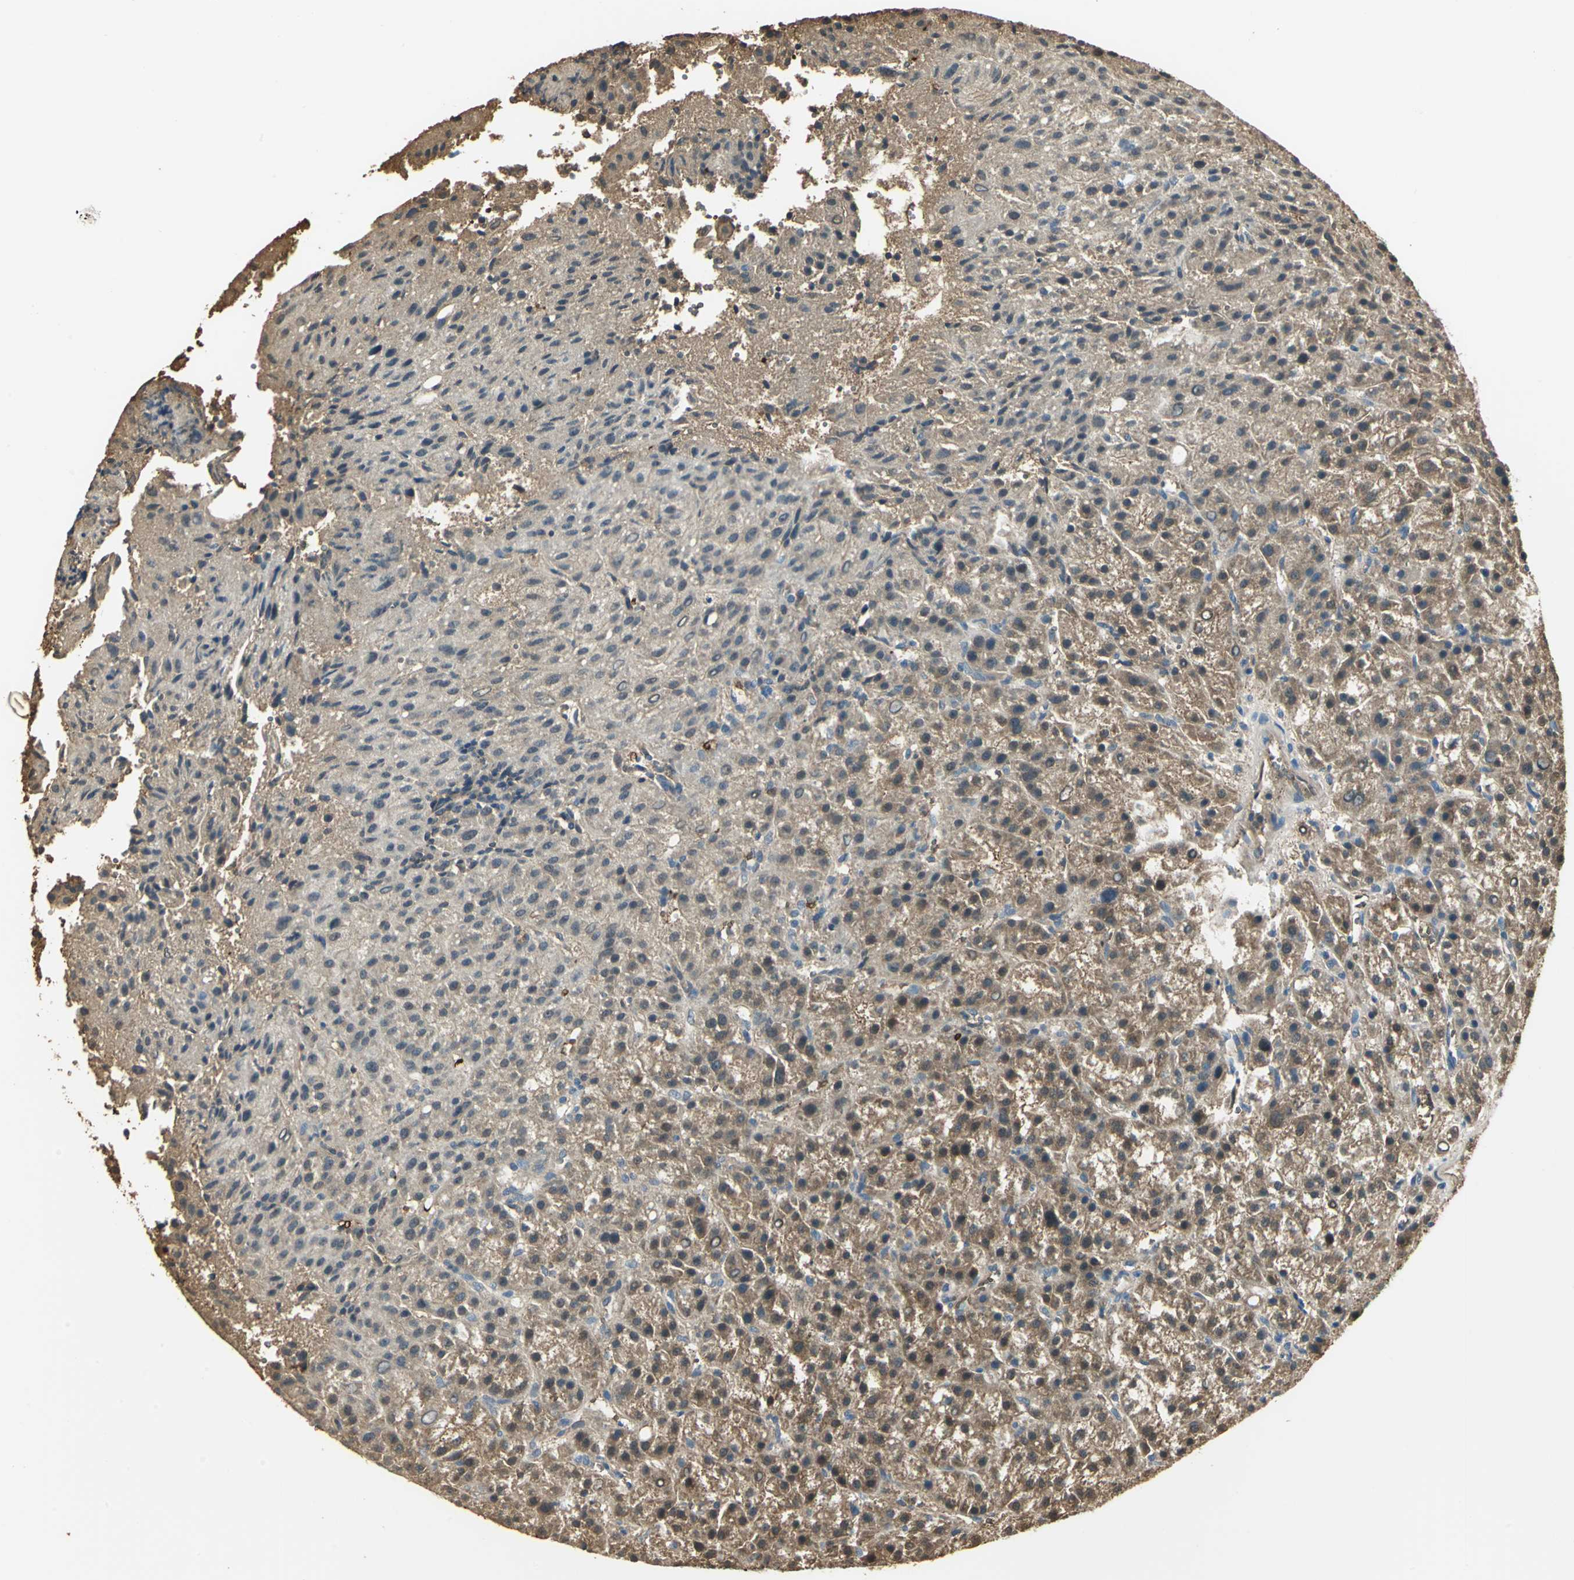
{"staining": {"intensity": "weak", "quantity": ">75%", "location": "cytoplasmic/membranous,nuclear"}, "tissue": "liver cancer", "cell_type": "Tumor cells", "image_type": "cancer", "snomed": [{"axis": "morphology", "description": "Carcinoma, Hepatocellular, NOS"}, {"axis": "topography", "description": "Liver"}], "caption": "Liver hepatocellular carcinoma tissue demonstrates weak cytoplasmic/membranous and nuclear positivity in approximately >75% of tumor cells, visualized by immunohistochemistry.", "gene": "DDAH1", "patient": {"sex": "female", "age": 58}}